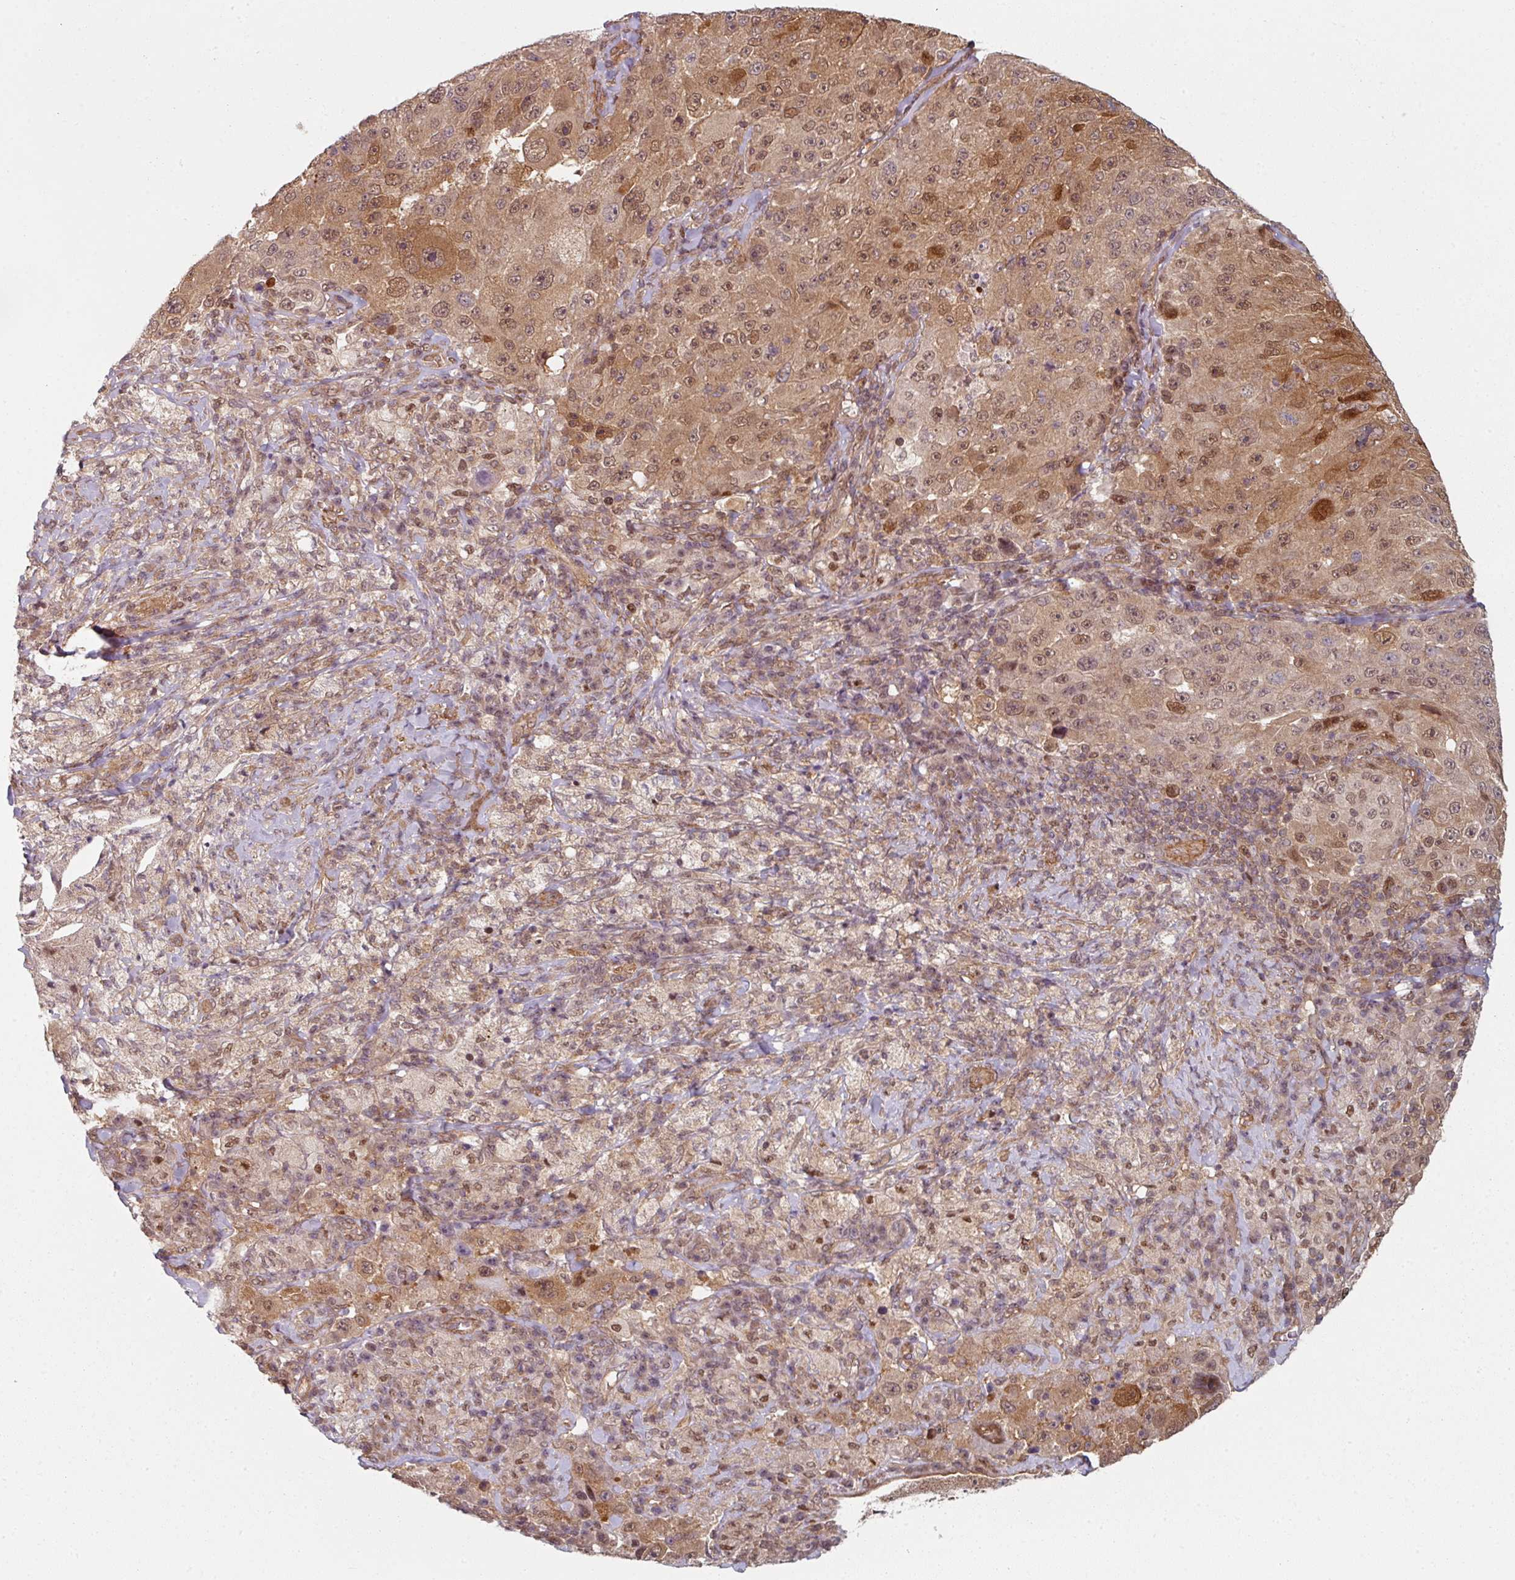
{"staining": {"intensity": "moderate", "quantity": ">75%", "location": "cytoplasmic/membranous,nuclear"}, "tissue": "melanoma", "cell_type": "Tumor cells", "image_type": "cancer", "snomed": [{"axis": "morphology", "description": "Malignant melanoma, Metastatic site"}, {"axis": "topography", "description": "Lymph node"}], "caption": "Immunohistochemical staining of melanoma displays moderate cytoplasmic/membranous and nuclear protein expression in about >75% of tumor cells.", "gene": "PSME3IP1", "patient": {"sex": "male", "age": 62}}